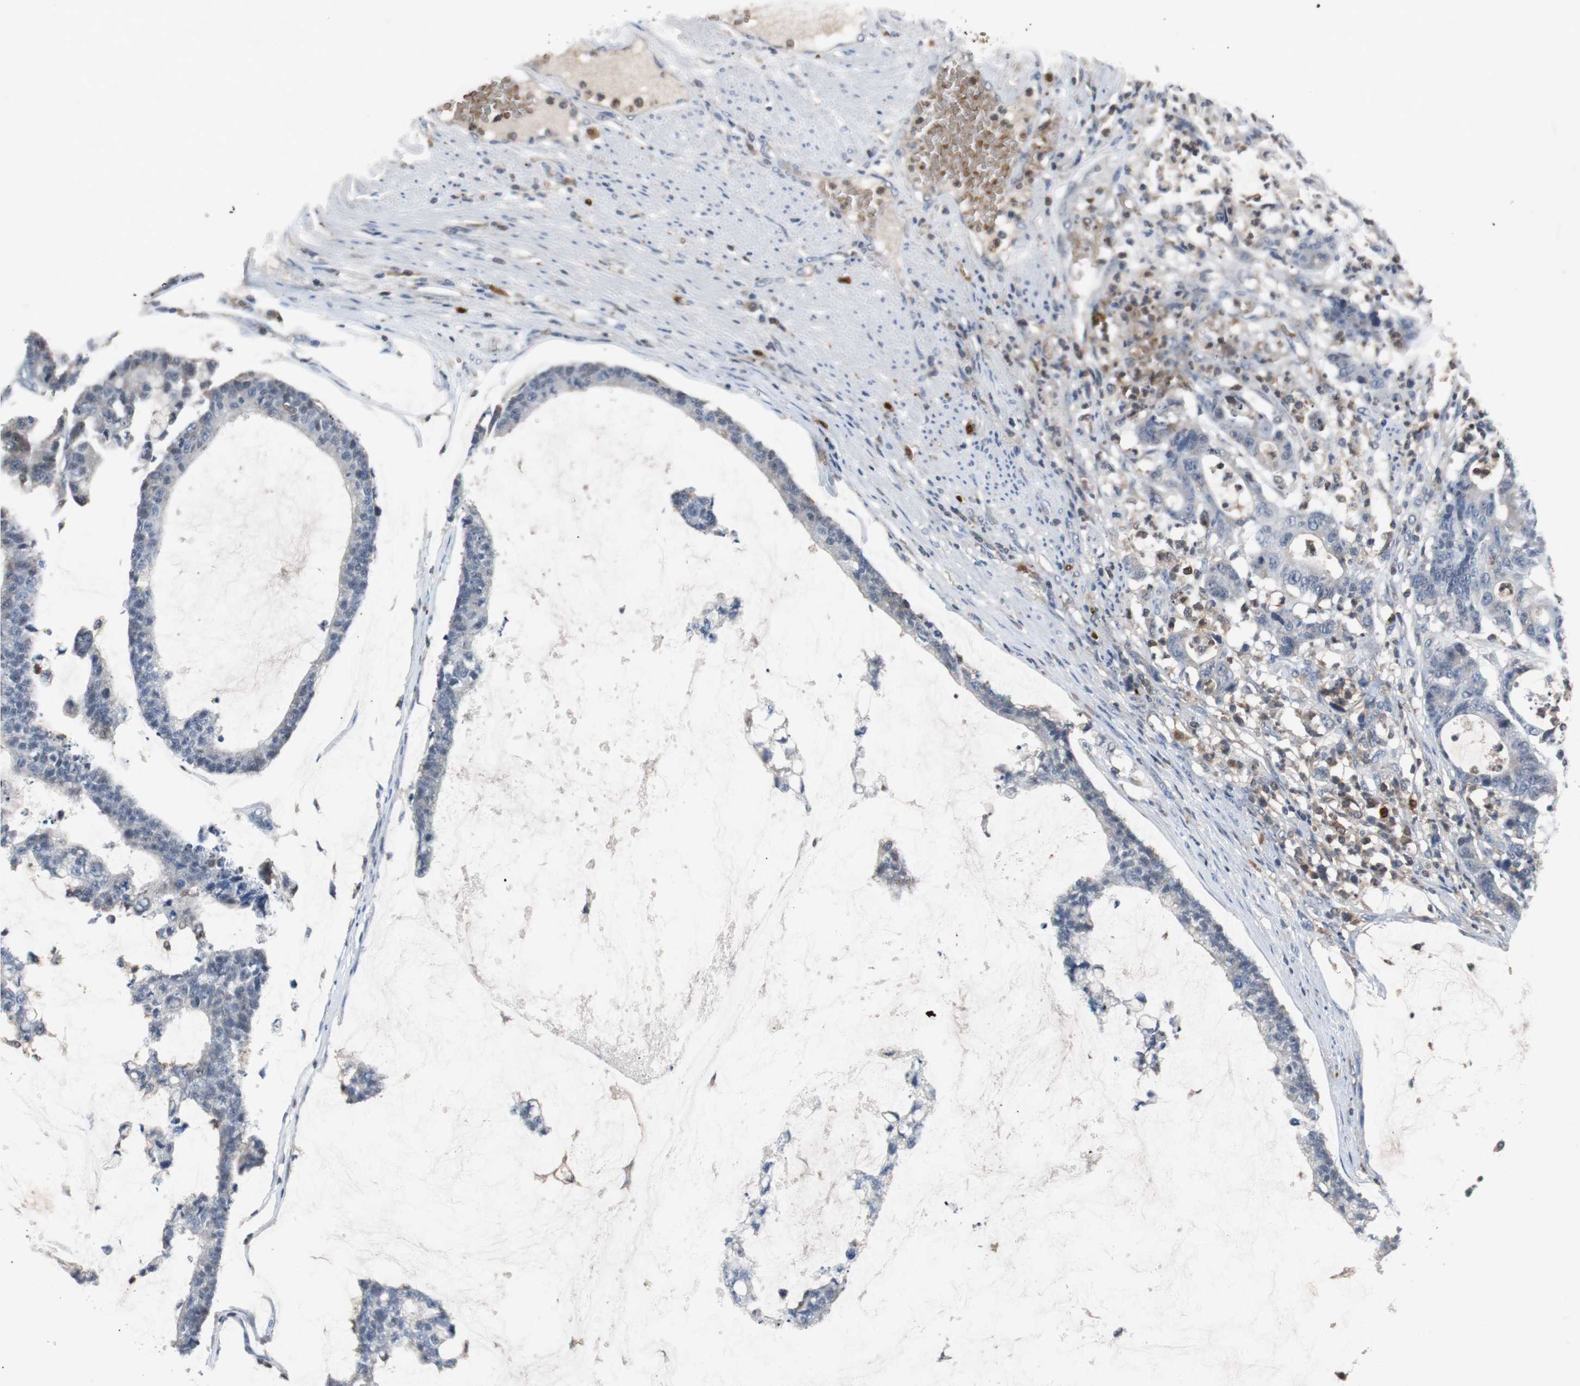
{"staining": {"intensity": "negative", "quantity": "none", "location": "none"}, "tissue": "colorectal cancer", "cell_type": "Tumor cells", "image_type": "cancer", "snomed": [{"axis": "morphology", "description": "Adenocarcinoma, NOS"}, {"axis": "topography", "description": "Colon"}], "caption": "This photomicrograph is of colorectal cancer stained with immunohistochemistry (IHC) to label a protein in brown with the nuclei are counter-stained blue. There is no positivity in tumor cells.", "gene": "CALB2", "patient": {"sex": "female", "age": 84}}